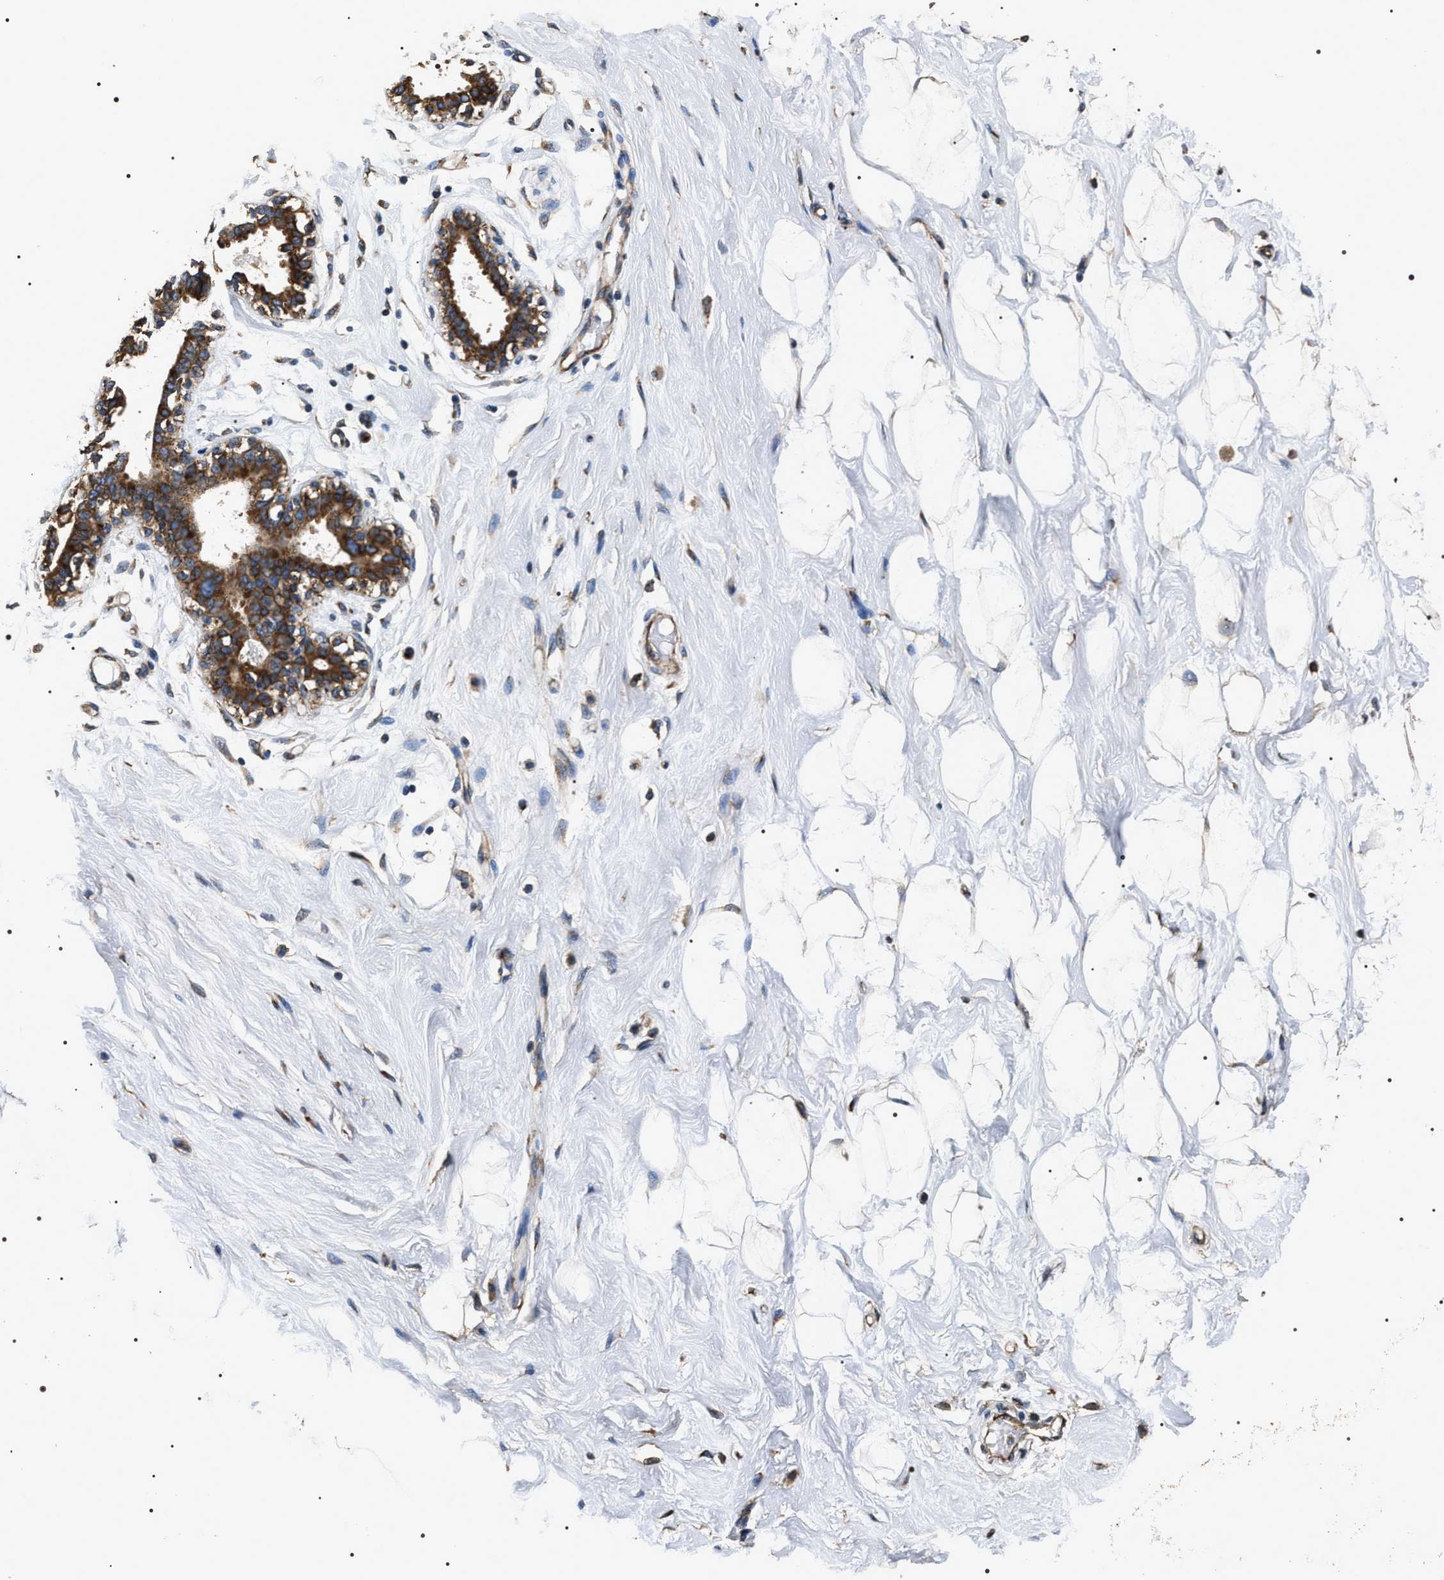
{"staining": {"intensity": "moderate", "quantity": ">75%", "location": "cytoplasmic/membranous"}, "tissue": "breast", "cell_type": "Adipocytes", "image_type": "normal", "snomed": [{"axis": "morphology", "description": "Normal tissue, NOS"}, {"axis": "topography", "description": "Breast"}], "caption": "Brown immunohistochemical staining in unremarkable breast reveals moderate cytoplasmic/membranous positivity in about >75% of adipocytes.", "gene": "KTN1", "patient": {"sex": "female", "age": 23}}